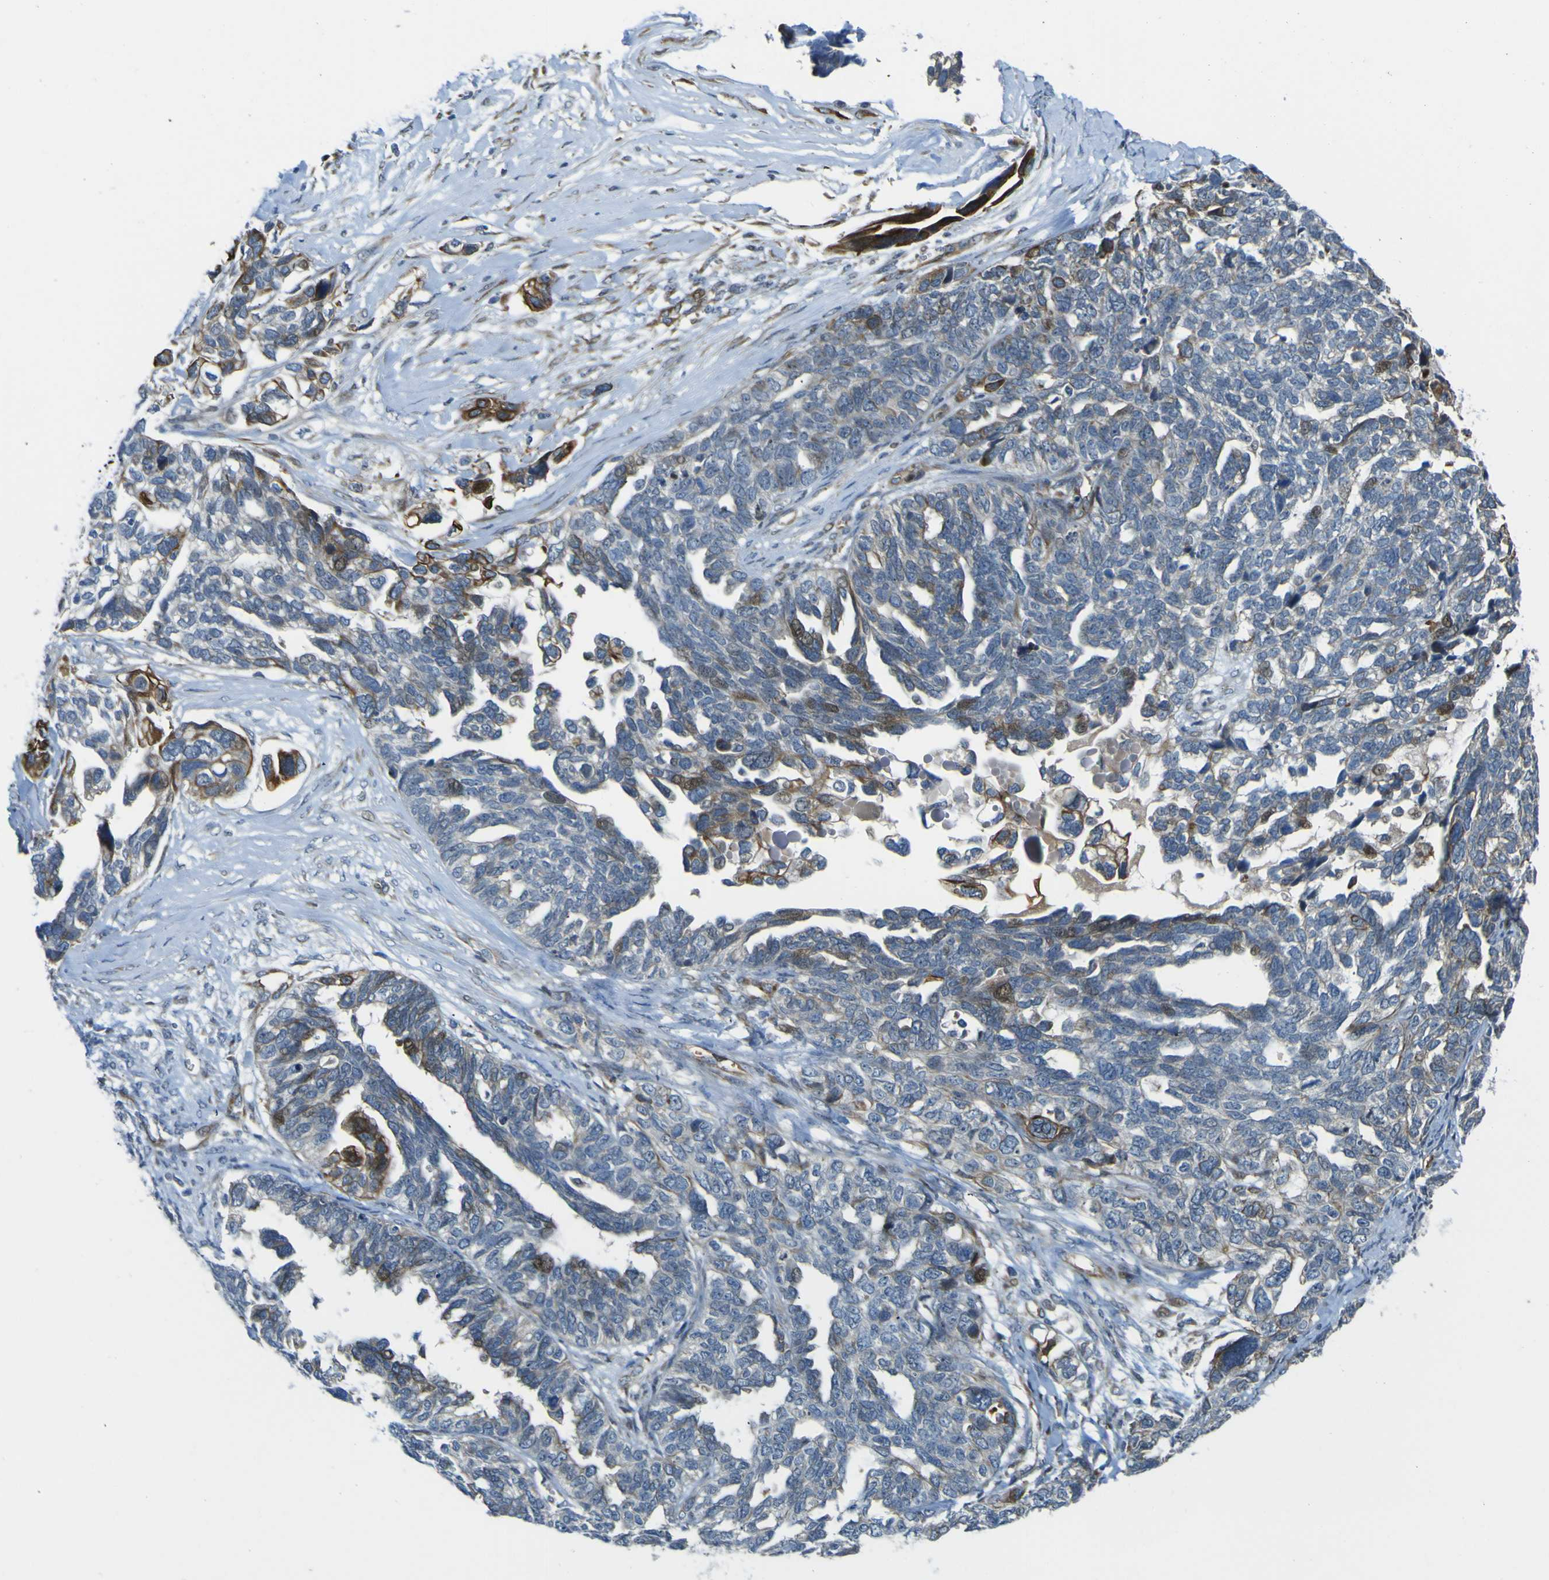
{"staining": {"intensity": "strong", "quantity": "25%-75%", "location": "cytoplasmic/membranous"}, "tissue": "ovarian cancer", "cell_type": "Tumor cells", "image_type": "cancer", "snomed": [{"axis": "morphology", "description": "Cystadenocarcinoma, serous, NOS"}, {"axis": "topography", "description": "Ovary"}], "caption": "This image reveals IHC staining of ovarian serous cystadenocarcinoma, with high strong cytoplasmic/membranous positivity in approximately 25%-75% of tumor cells.", "gene": "KDM7A", "patient": {"sex": "female", "age": 79}}